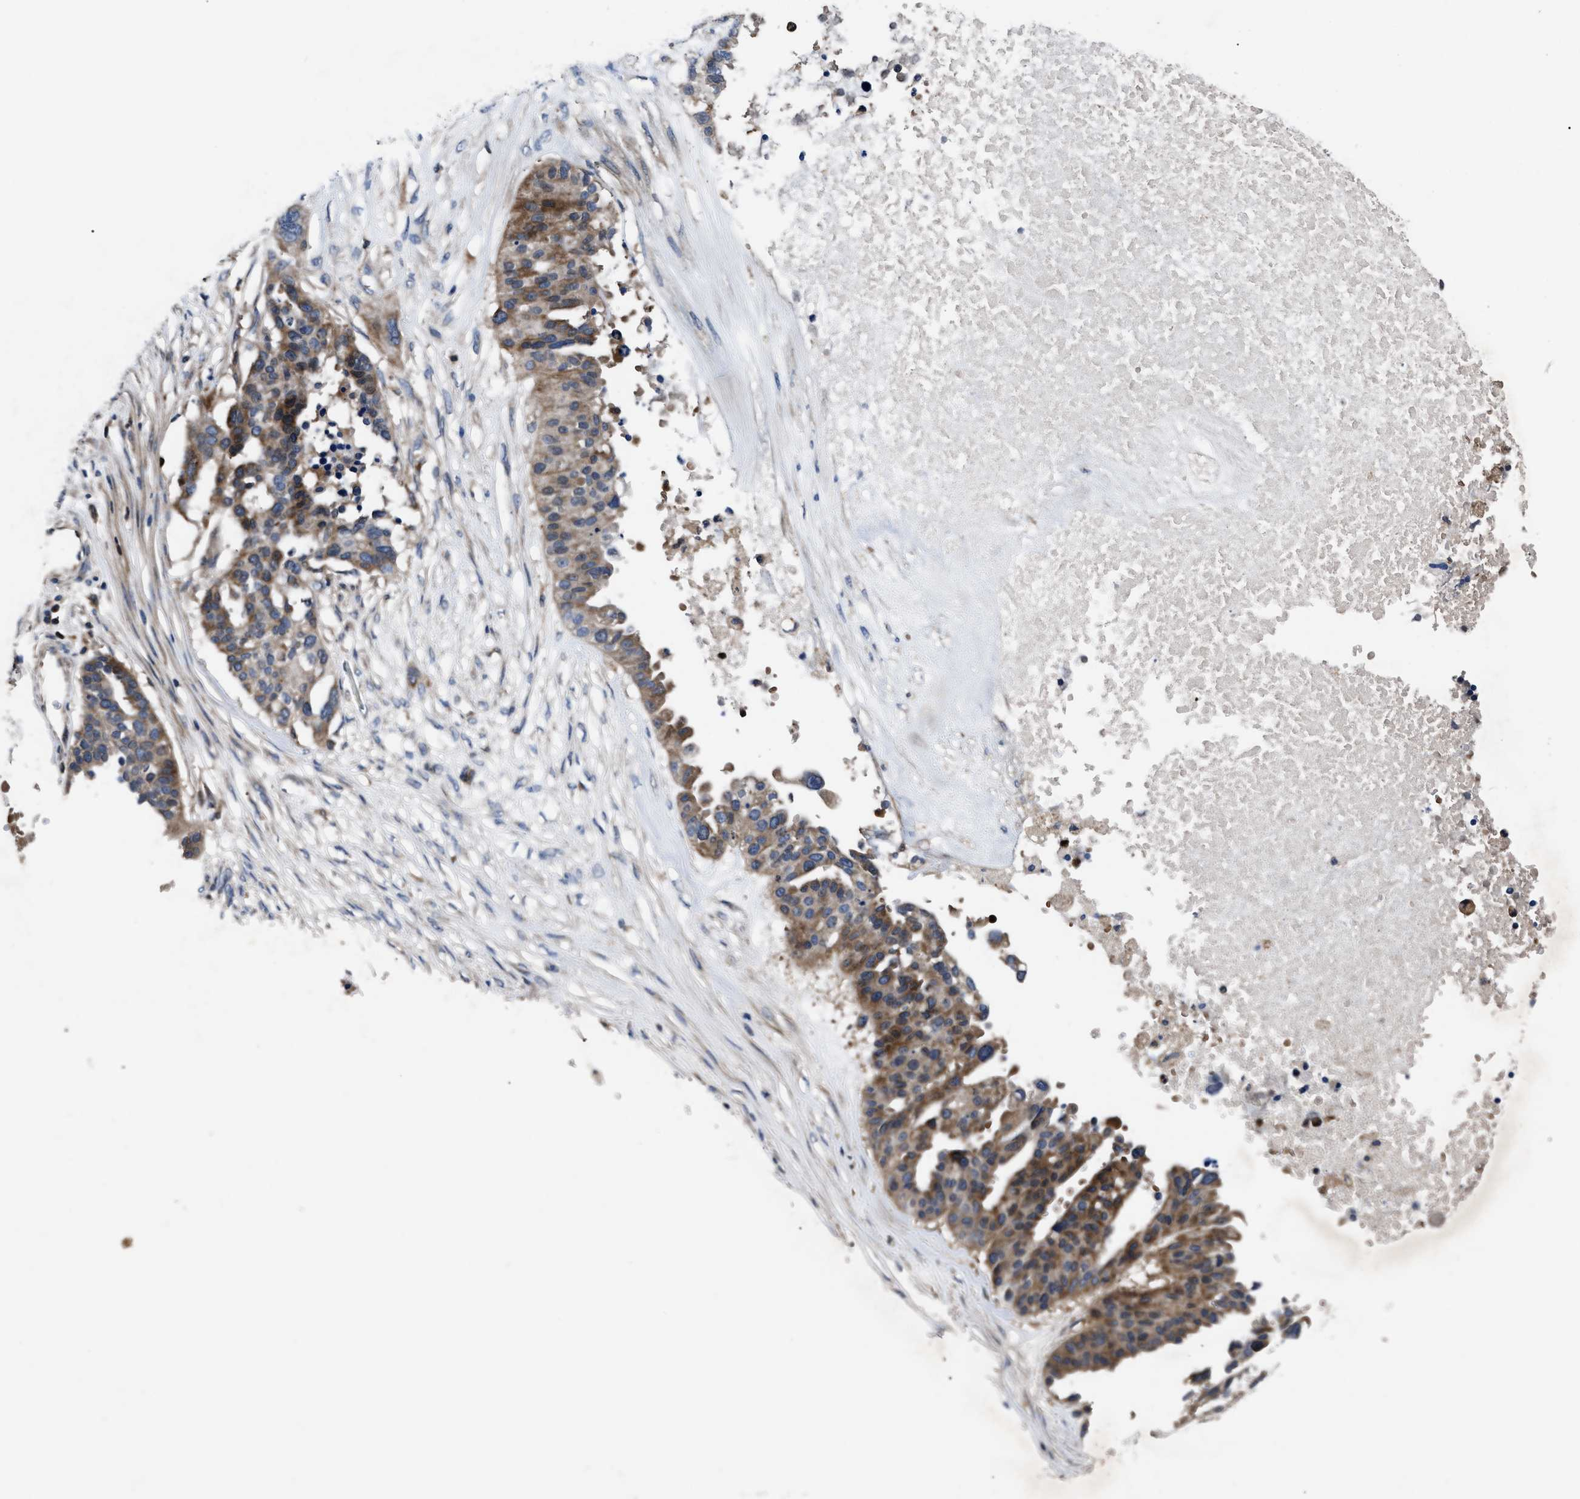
{"staining": {"intensity": "moderate", "quantity": ">75%", "location": "cytoplasmic/membranous"}, "tissue": "ovarian cancer", "cell_type": "Tumor cells", "image_type": "cancer", "snomed": [{"axis": "morphology", "description": "Cystadenocarcinoma, serous, NOS"}, {"axis": "topography", "description": "Ovary"}], "caption": "Tumor cells demonstrate medium levels of moderate cytoplasmic/membranous staining in approximately >75% of cells in human ovarian serous cystadenocarcinoma.", "gene": "YBEY", "patient": {"sex": "female", "age": 59}}